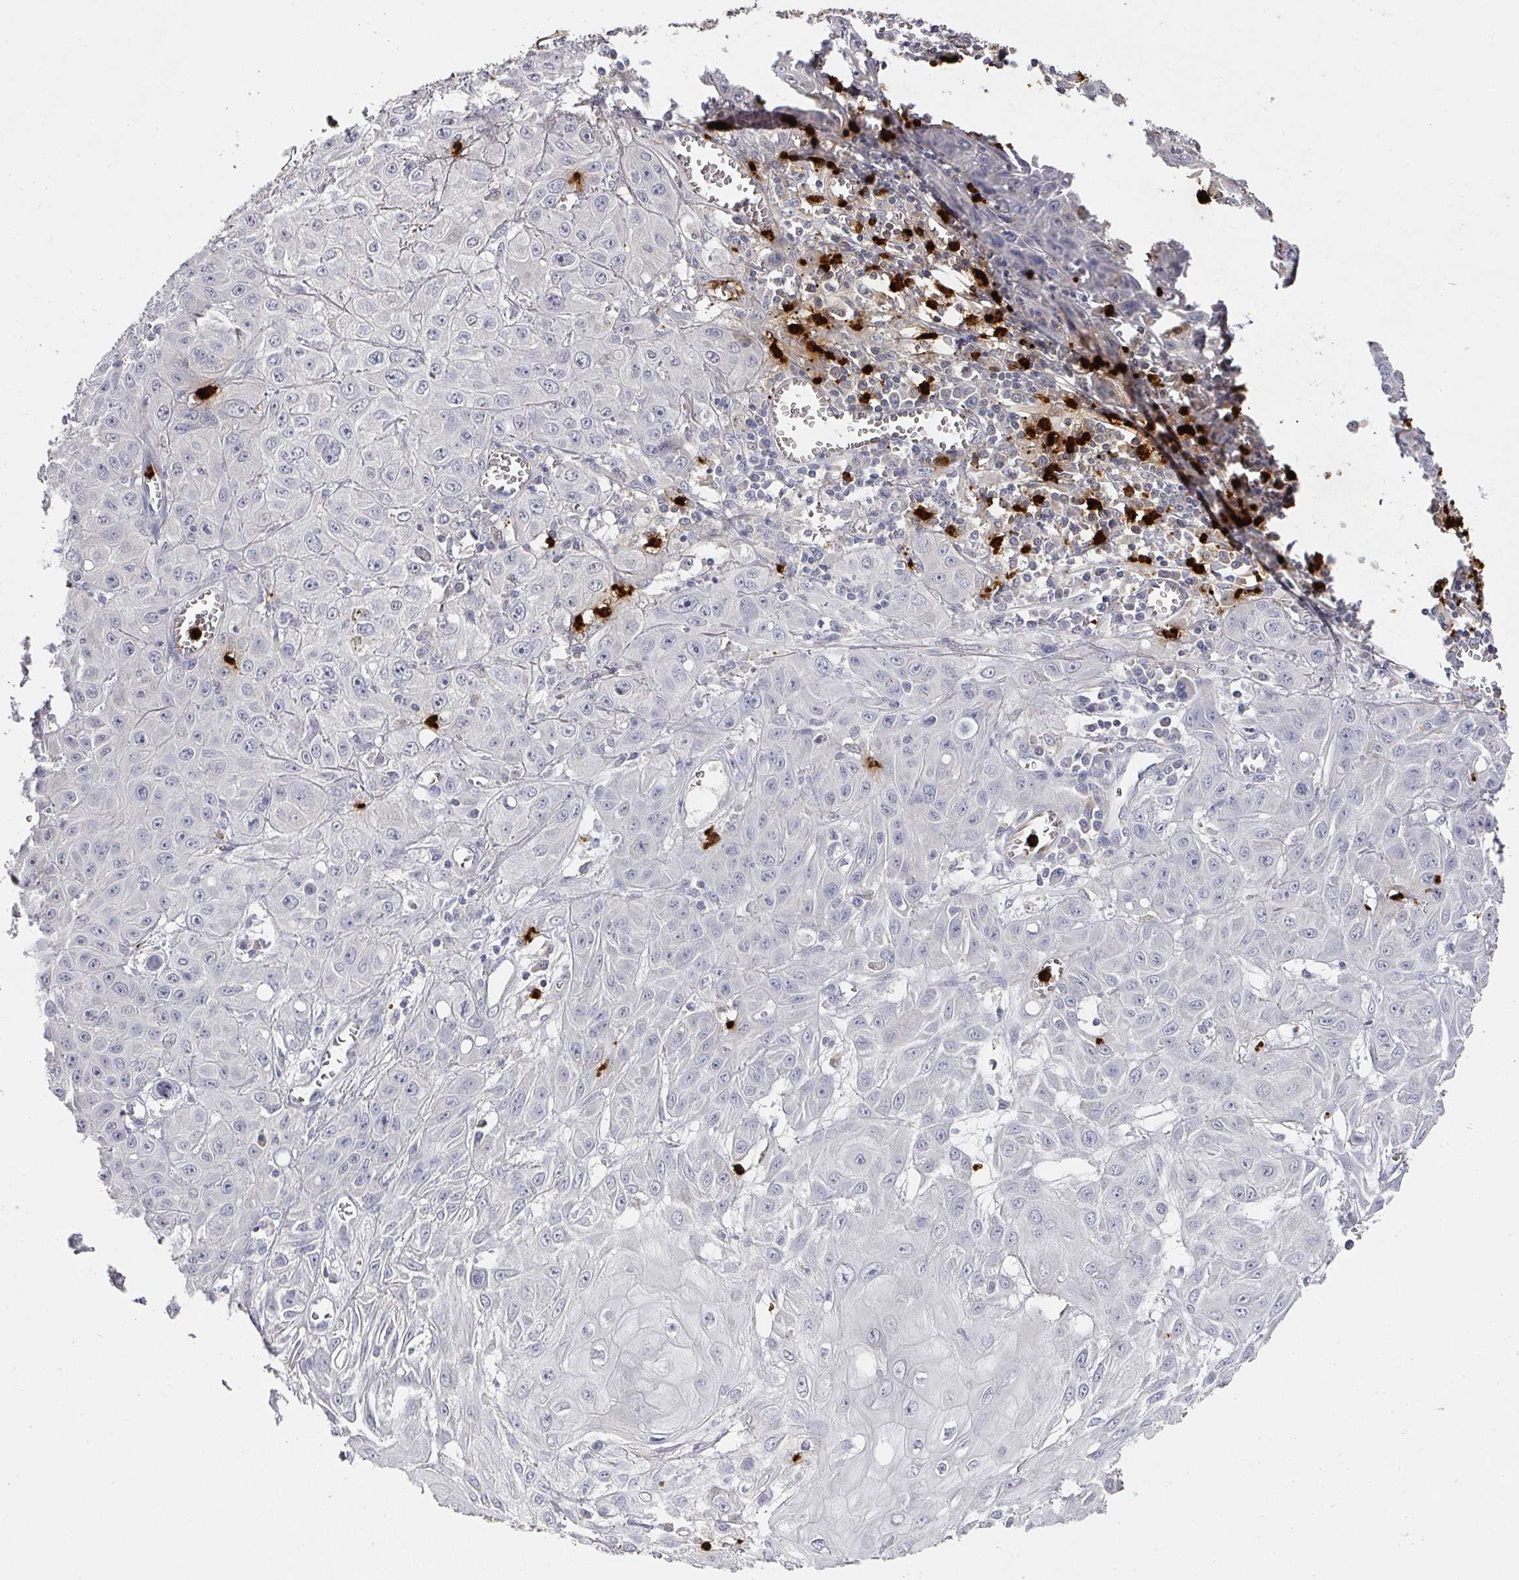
{"staining": {"intensity": "negative", "quantity": "none", "location": "none"}, "tissue": "skin cancer", "cell_type": "Tumor cells", "image_type": "cancer", "snomed": [{"axis": "morphology", "description": "Squamous cell carcinoma, NOS"}, {"axis": "topography", "description": "Skin"}, {"axis": "topography", "description": "Vulva"}], "caption": "This is an immunohistochemistry image of skin cancer (squamous cell carcinoma). There is no positivity in tumor cells.", "gene": "CAMP", "patient": {"sex": "female", "age": 71}}